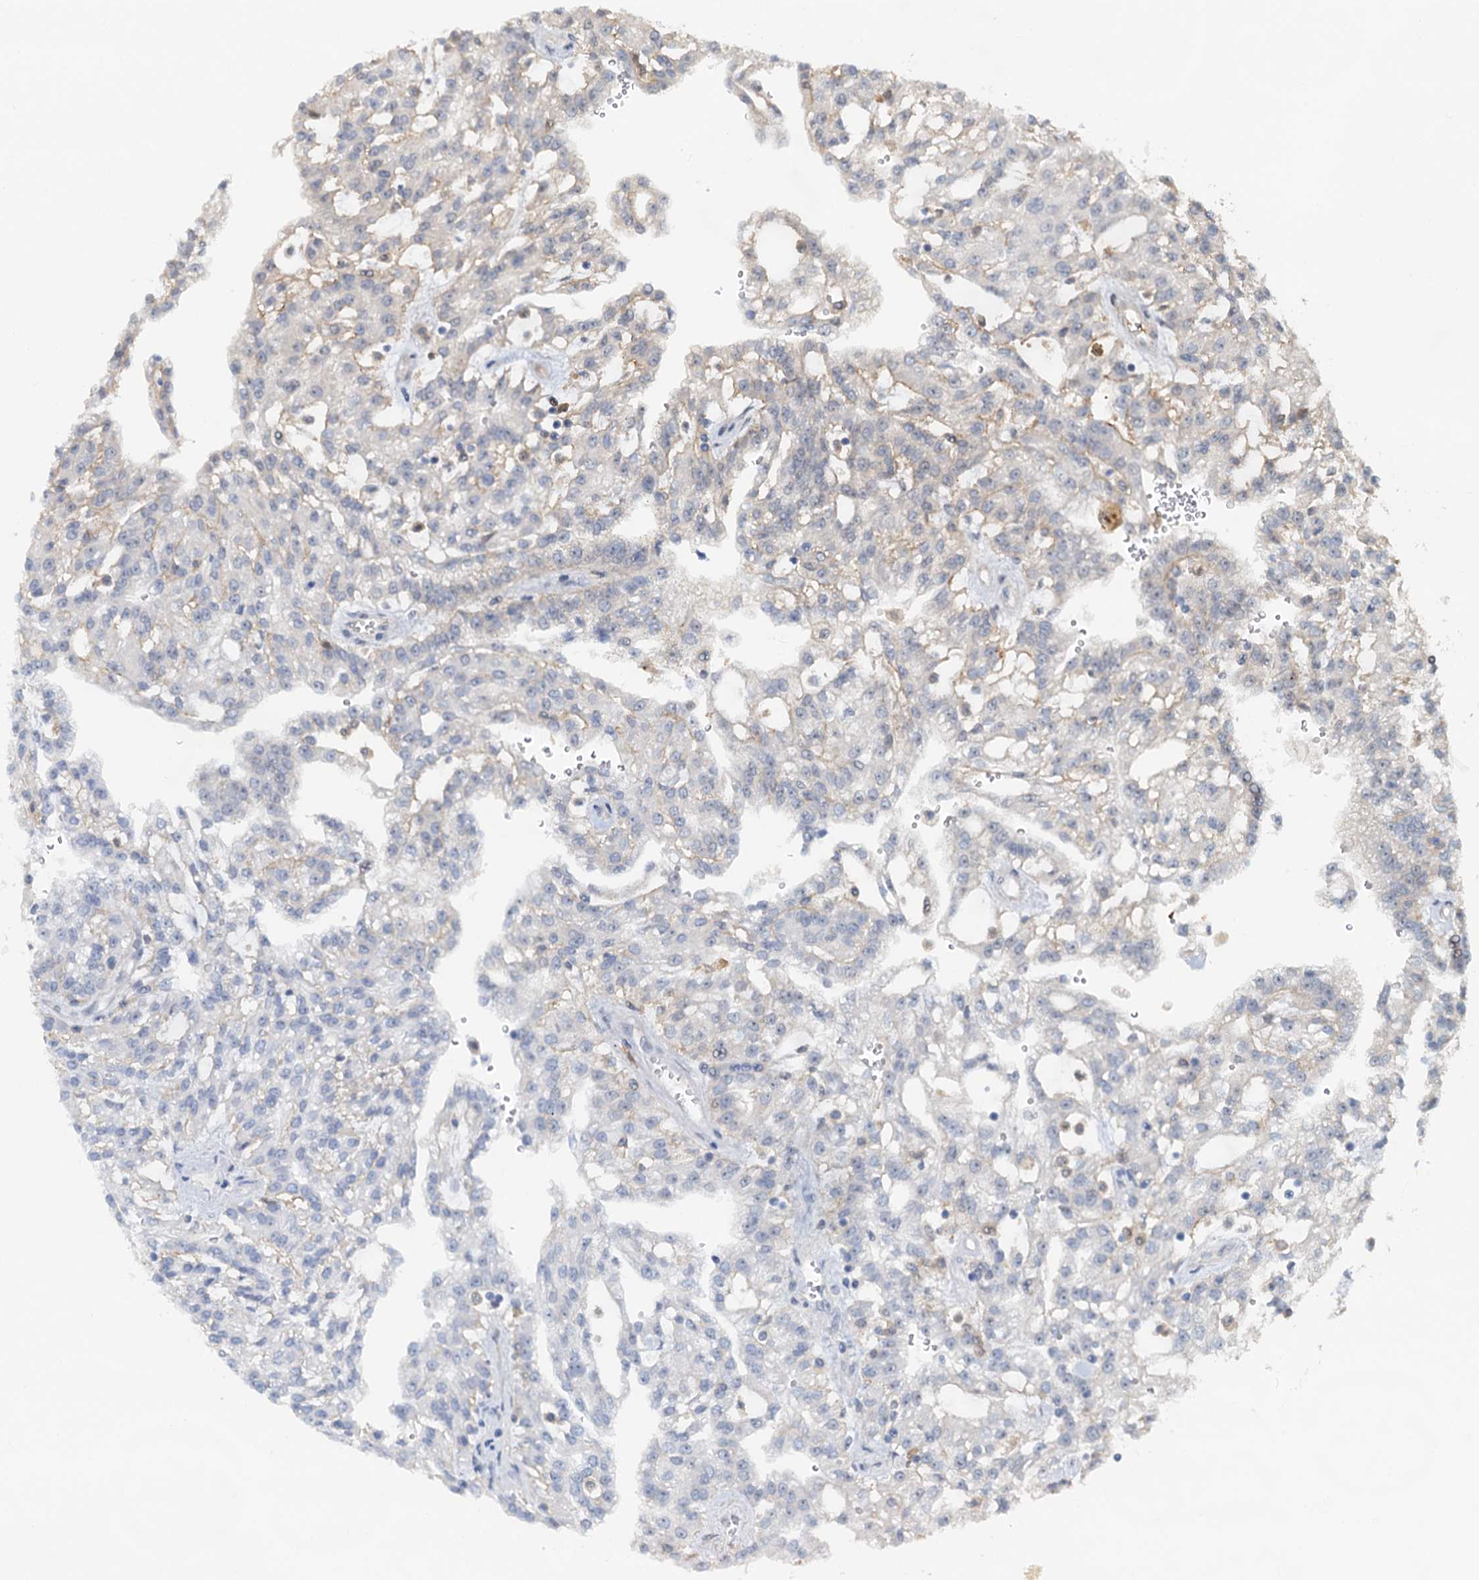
{"staining": {"intensity": "negative", "quantity": "none", "location": "none"}, "tissue": "renal cancer", "cell_type": "Tumor cells", "image_type": "cancer", "snomed": [{"axis": "morphology", "description": "Adenocarcinoma, NOS"}, {"axis": "topography", "description": "Kidney"}], "caption": "There is no significant expression in tumor cells of renal cancer.", "gene": "SPINDOC", "patient": {"sex": "male", "age": 63}}